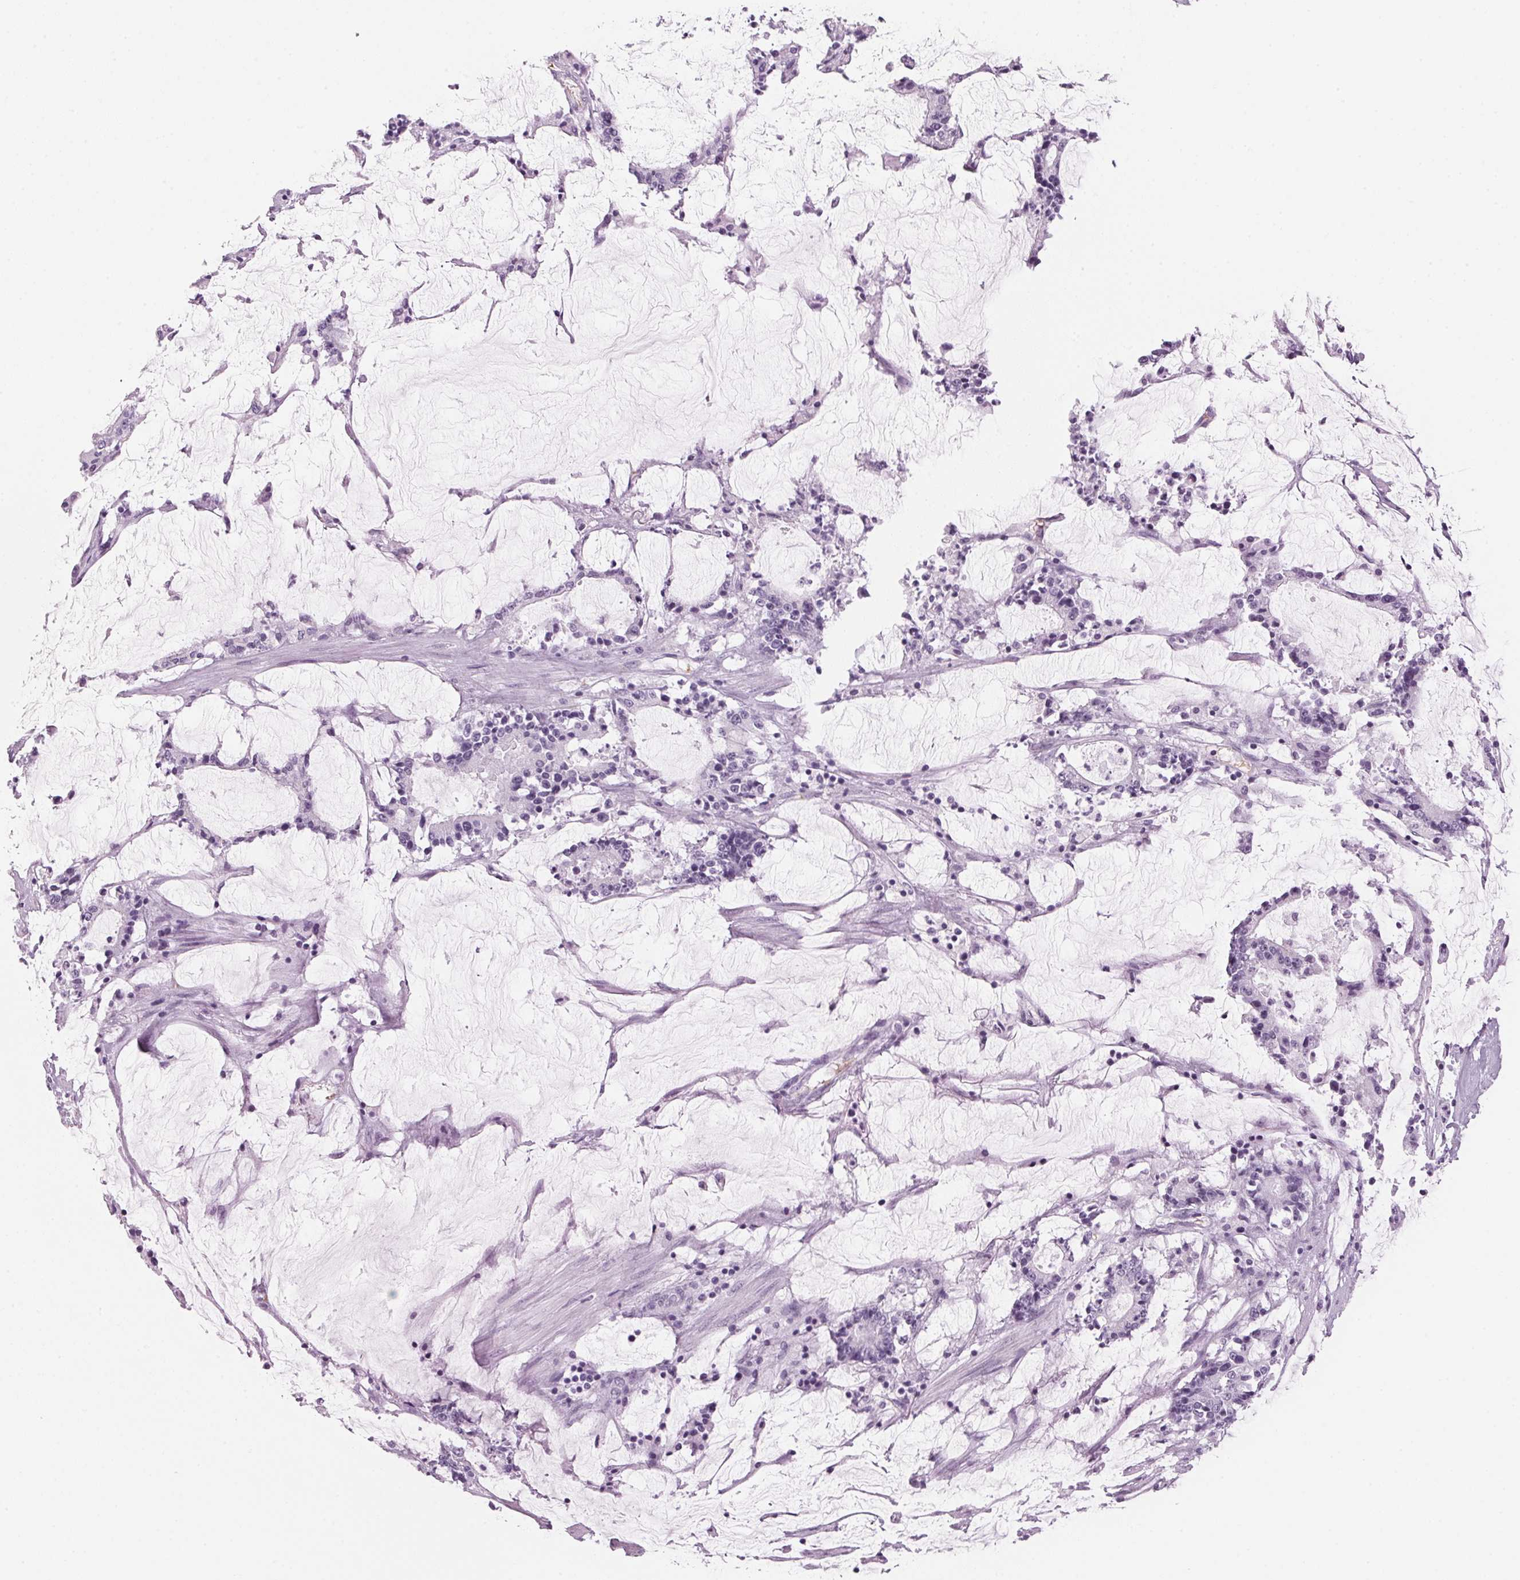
{"staining": {"intensity": "negative", "quantity": "none", "location": "none"}, "tissue": "stomach cancer", "cell_type": "Tumor cells", "image_type": "cancer", "snomed": [{"axis": "morphology", "description": "Adenocarcinoma, NOS"}, {"axis": "topography", "description": "Stomach, upper"}], "caption": "The image demonstrates no staining of tumor cells in stomach adenocarcinoma.", "gene": "DNTTIP2", "patient": {"sex": "male", "age": 68}}